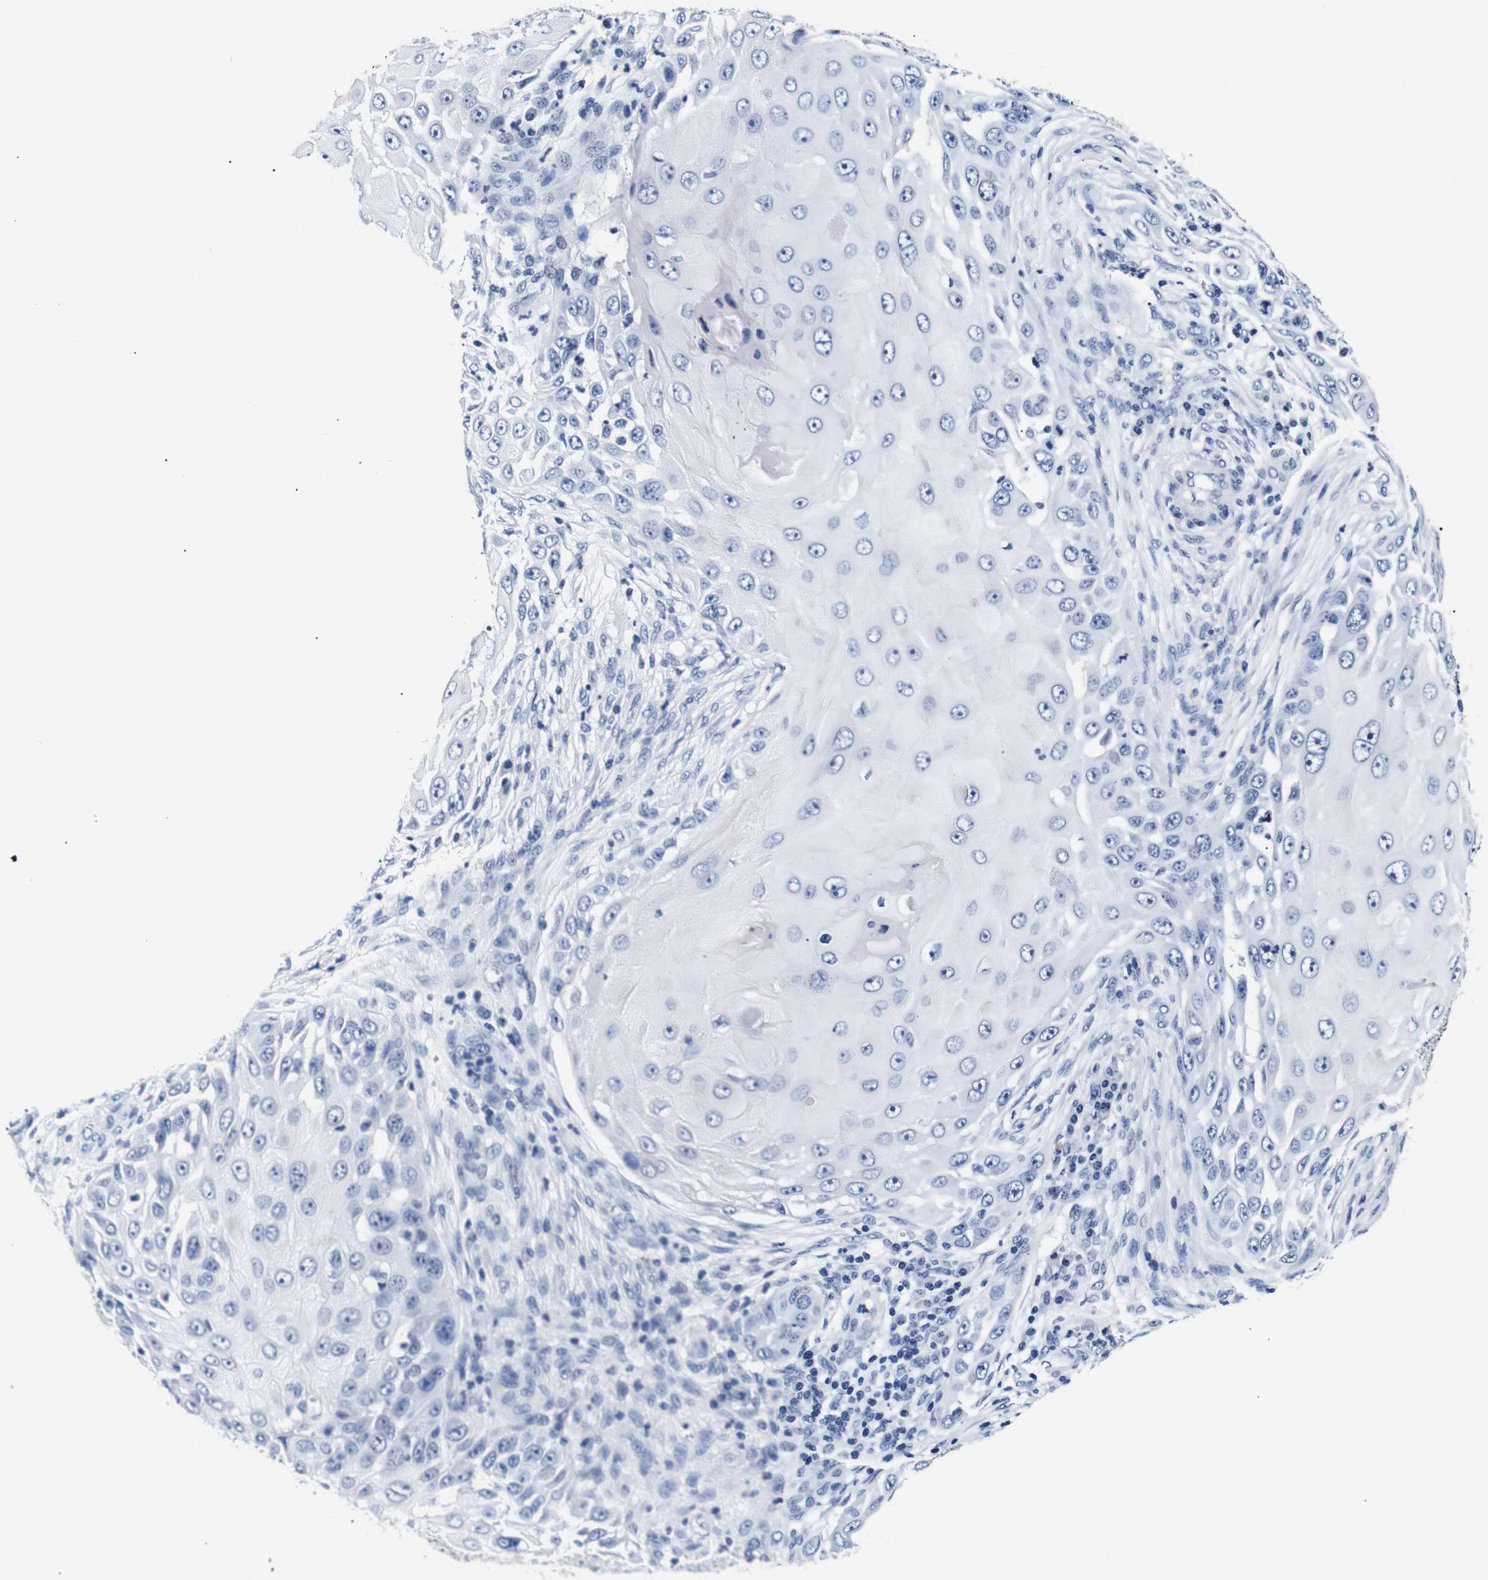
{"staining": {"intensity": "negative", "quantity": "none", "location": "none"}, "tissue": "skin cancer", "cell_type": "Tumor cells", "image_type": "cancer", "snomed": [{"axis": "morphology", "description": "Squamous cell carcinoma, NOS"}, {"axis": "topography", "description": "Skin"}], "caption": "Immunohistochemistry (IHC) micrograph of neoplastic tissue: skin squamous cell carcinoma stained with DAB (3,3'-diaminobenzidine) demonstrates no significant protein expression in tumor cells. (Immunohistochemistry (IHC), brightfield microscopy, high magnification).", "gene": "GAP43", "patient": {"sex": "female", "age": 44}}